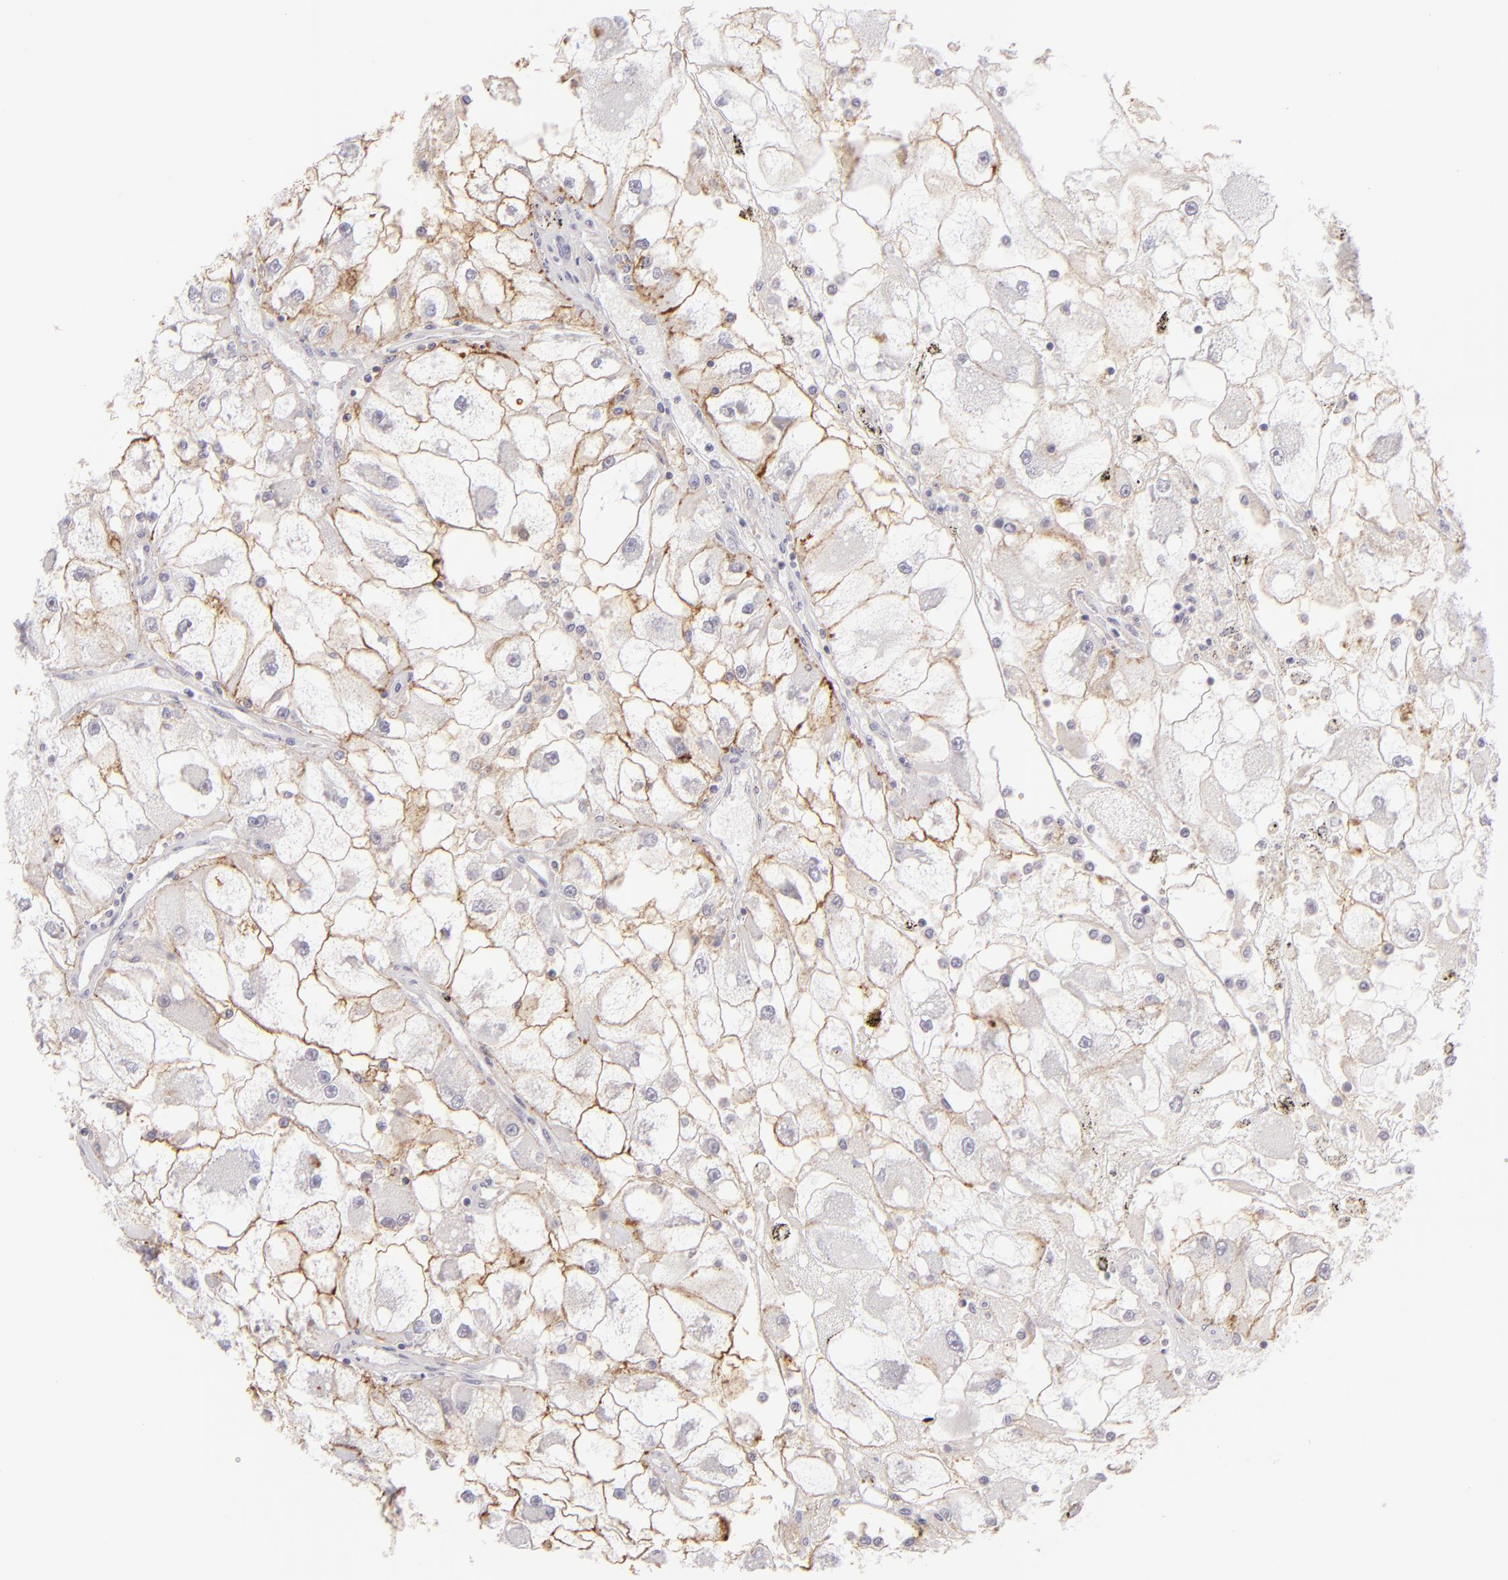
{"staining": {"intensity": "moderate", "quantity": "<25%", "location": "cytoplasmic/membranous"}, "tissue": "renal cancer", "cell_type": "Tumor cells", "image_type": "cancer", "snomed": [{"axis": "morphology", "description": "Adenocarcinoma, NOS"}, {"axis": "topography", "description": "Kidney"}], "caption": "Protein expression analysis of renal cancer displays moderate cytoplasmic/membranous positivity in approximately <25% of tumor cells. The staining was performed using DAB, with brown indicating positive protein expression. Nuclei are stained blue with hematoxylin.", "gene": "CLDN4", "patient": {"sex": "female", "age": 73}}